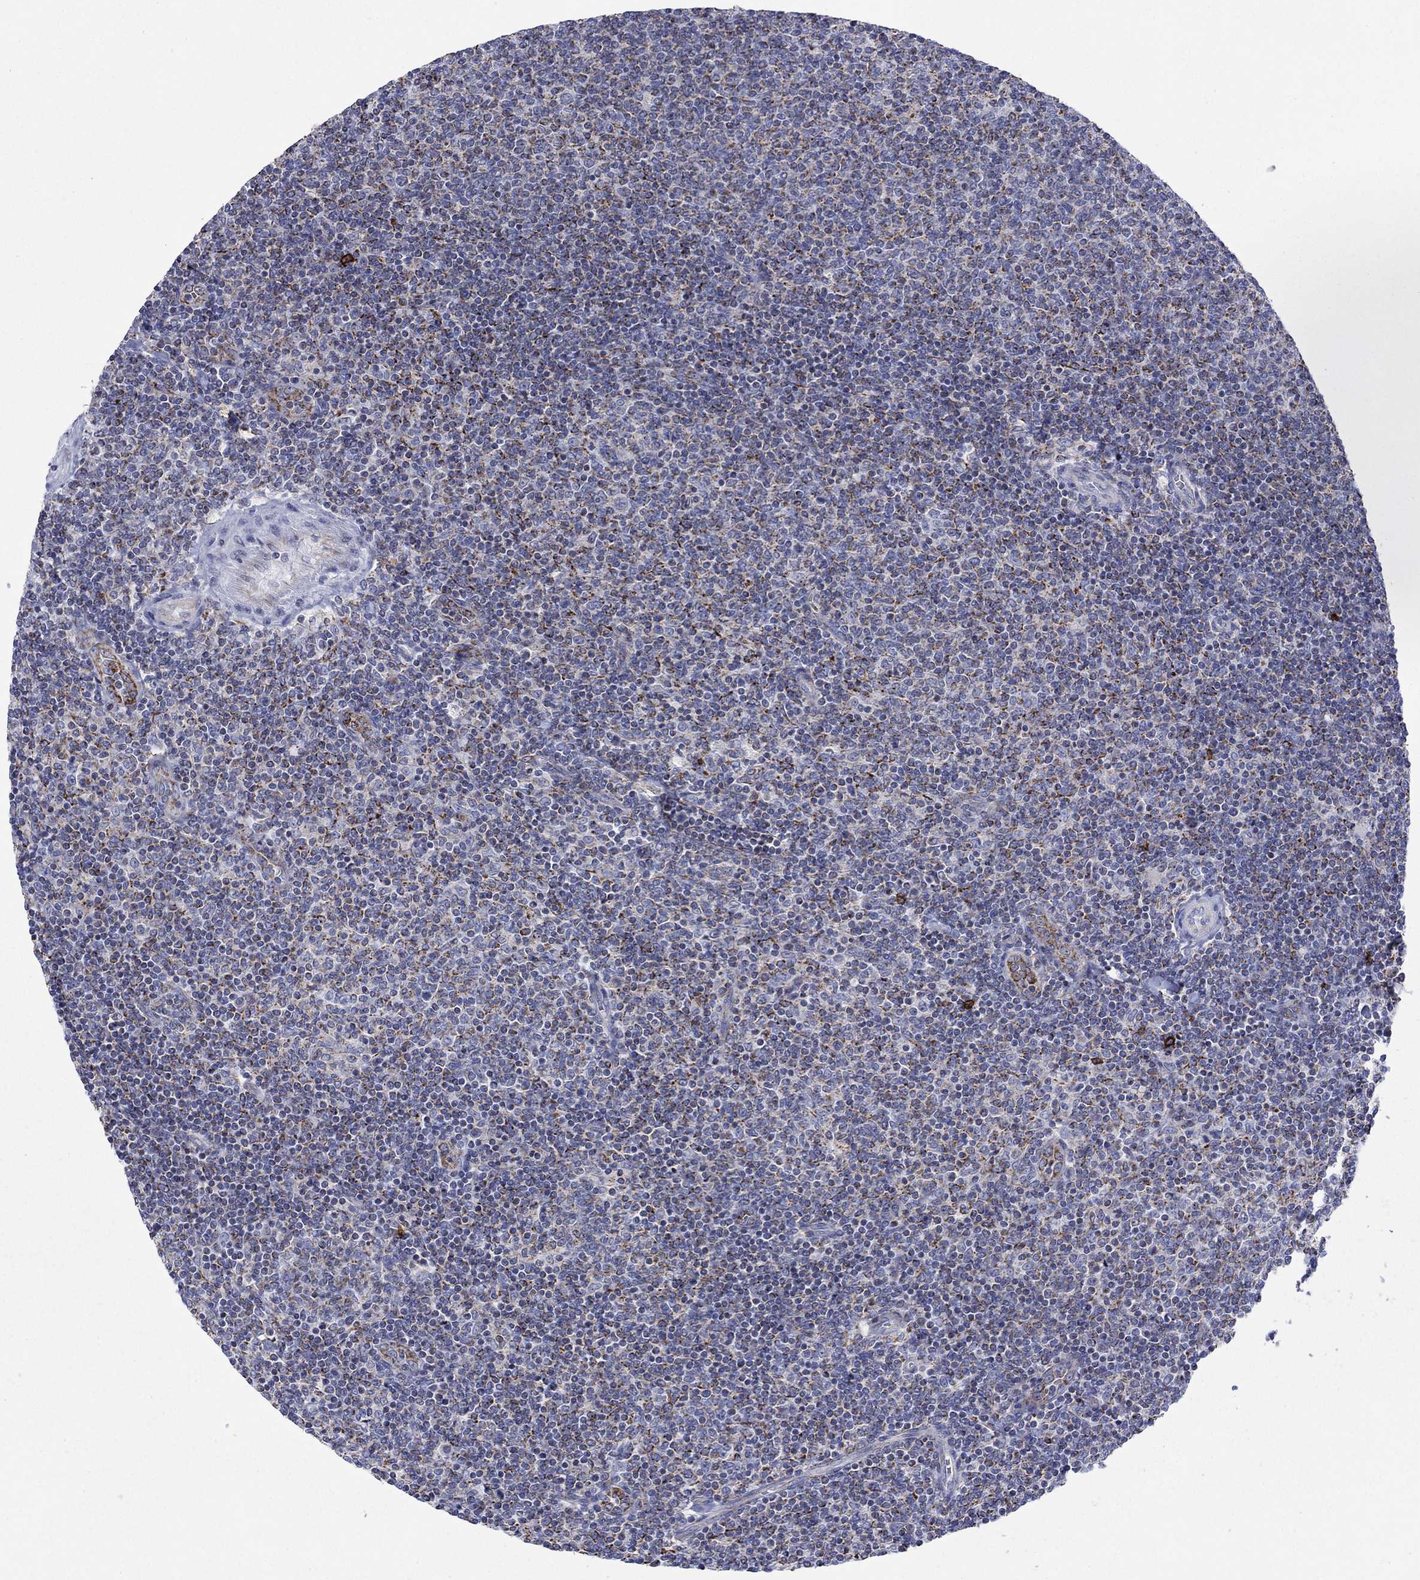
{"staining": {"intensity": "strong", "quantity": "25%-75%", "location": "cytoplasmic/membranous"}, "tissue": "lymphoma", "cell_type": "Tumor cells", "image_type": "cancer", "snomed": [{"axis": "morphology", "description": "Malignant lymphoma, non-Hodgkin's type, Low grade"}, {"axis": "topography", "description": "Lymph node"}], "caption": "Immunohistochemistry (IHC) histopathology image of human malignant lymphoma, non-Hodgkin's type (low-grade) stained for a protein (brown), which displays high levels of strong cytoplasmic/membranous staining in approximately 25%-75% of tumor cells.", "gene": "CISD1", "patient": {"sex": "male", "age": 52}}